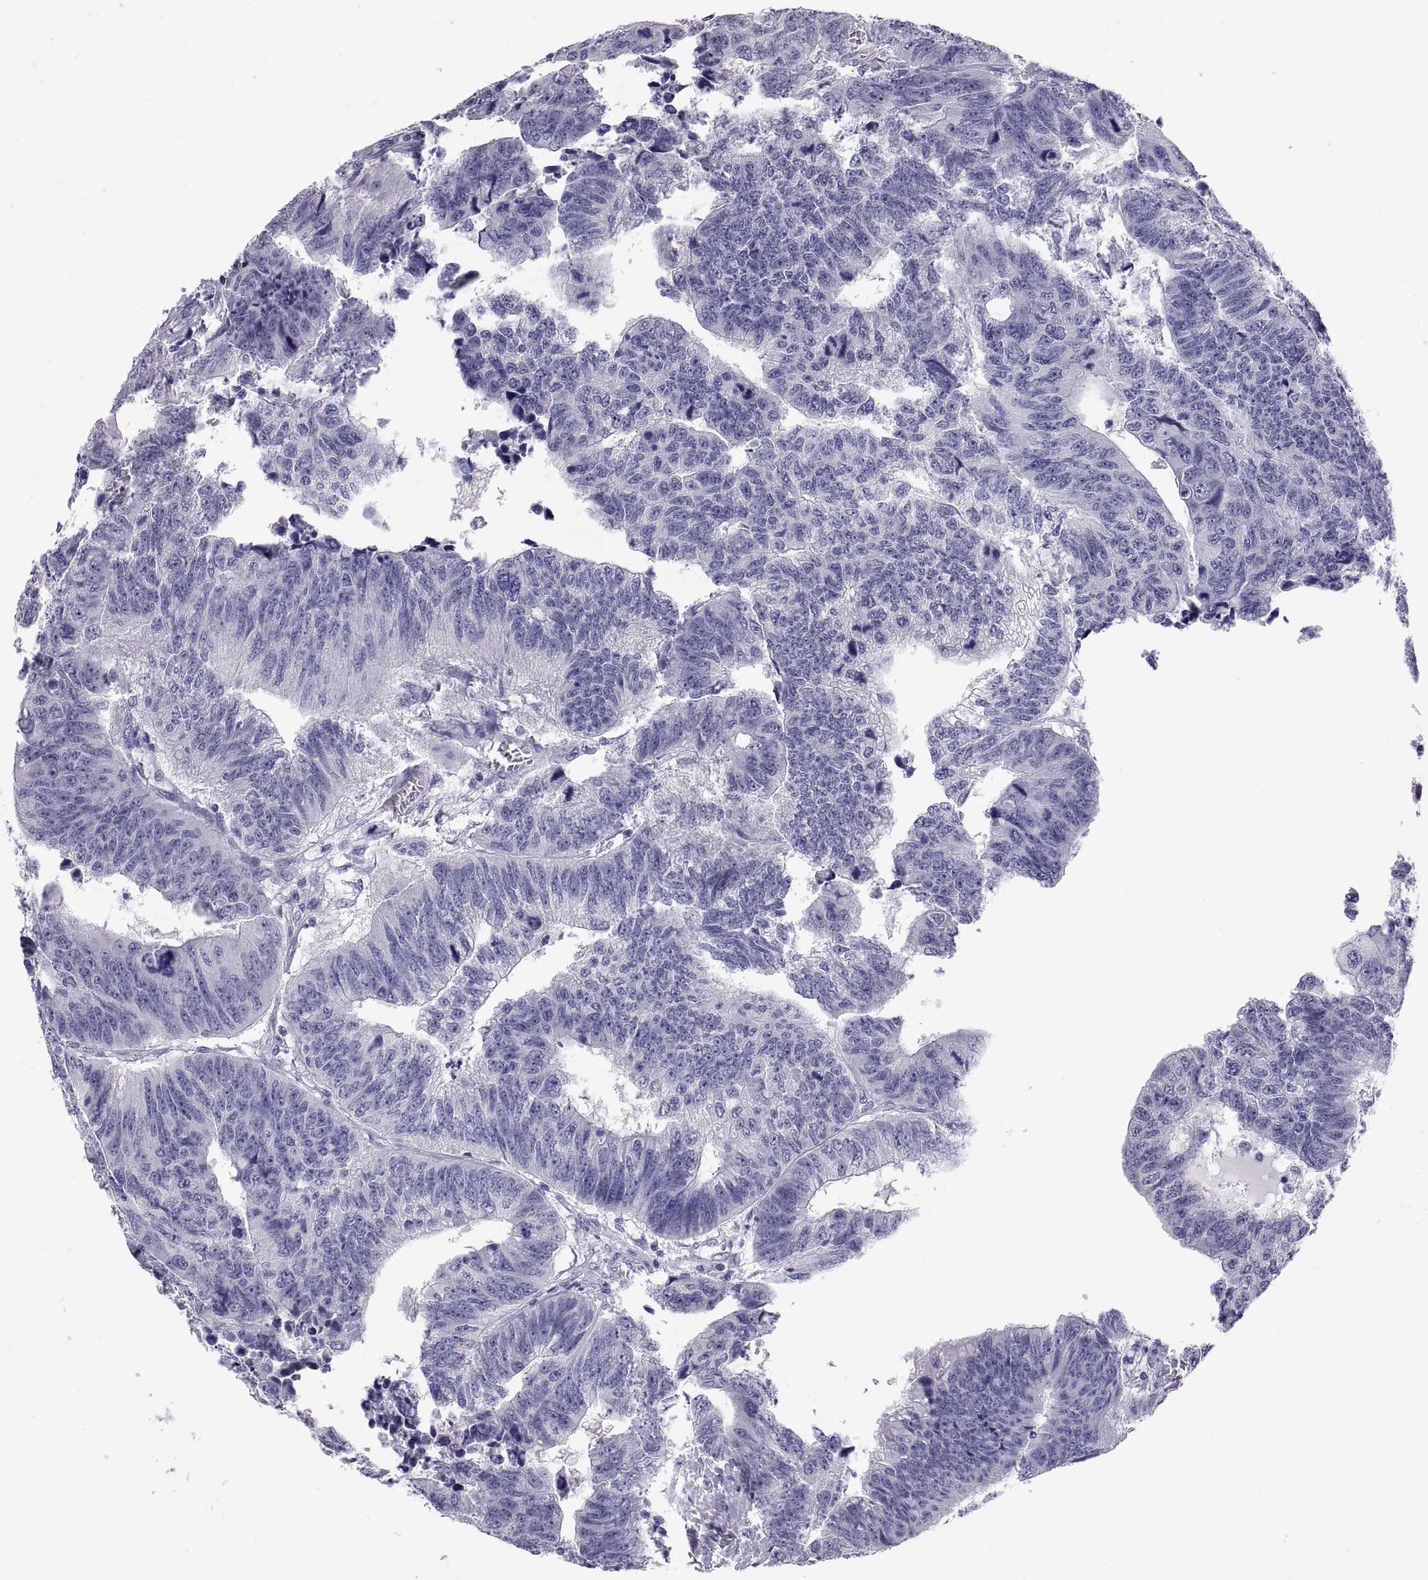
{"staining": {"intensity": "negative", "quantity": "none", "location": "none"}, "tissue": "colorectal cancer", "cell_type": "Tumor cells", "image_type": "cancer", "snomed": [{"axis": "morphology", "description": "Adenocarcinoma, NOS"}, {"axis": "topography", "description": "Rectum"}], "caption": "Colorectal cancer was stained to show a protein in brown. There is no significant positivity in tumor cells.", "gene": "FAM170A", "patient": {"sex": "female", "age": 85}}